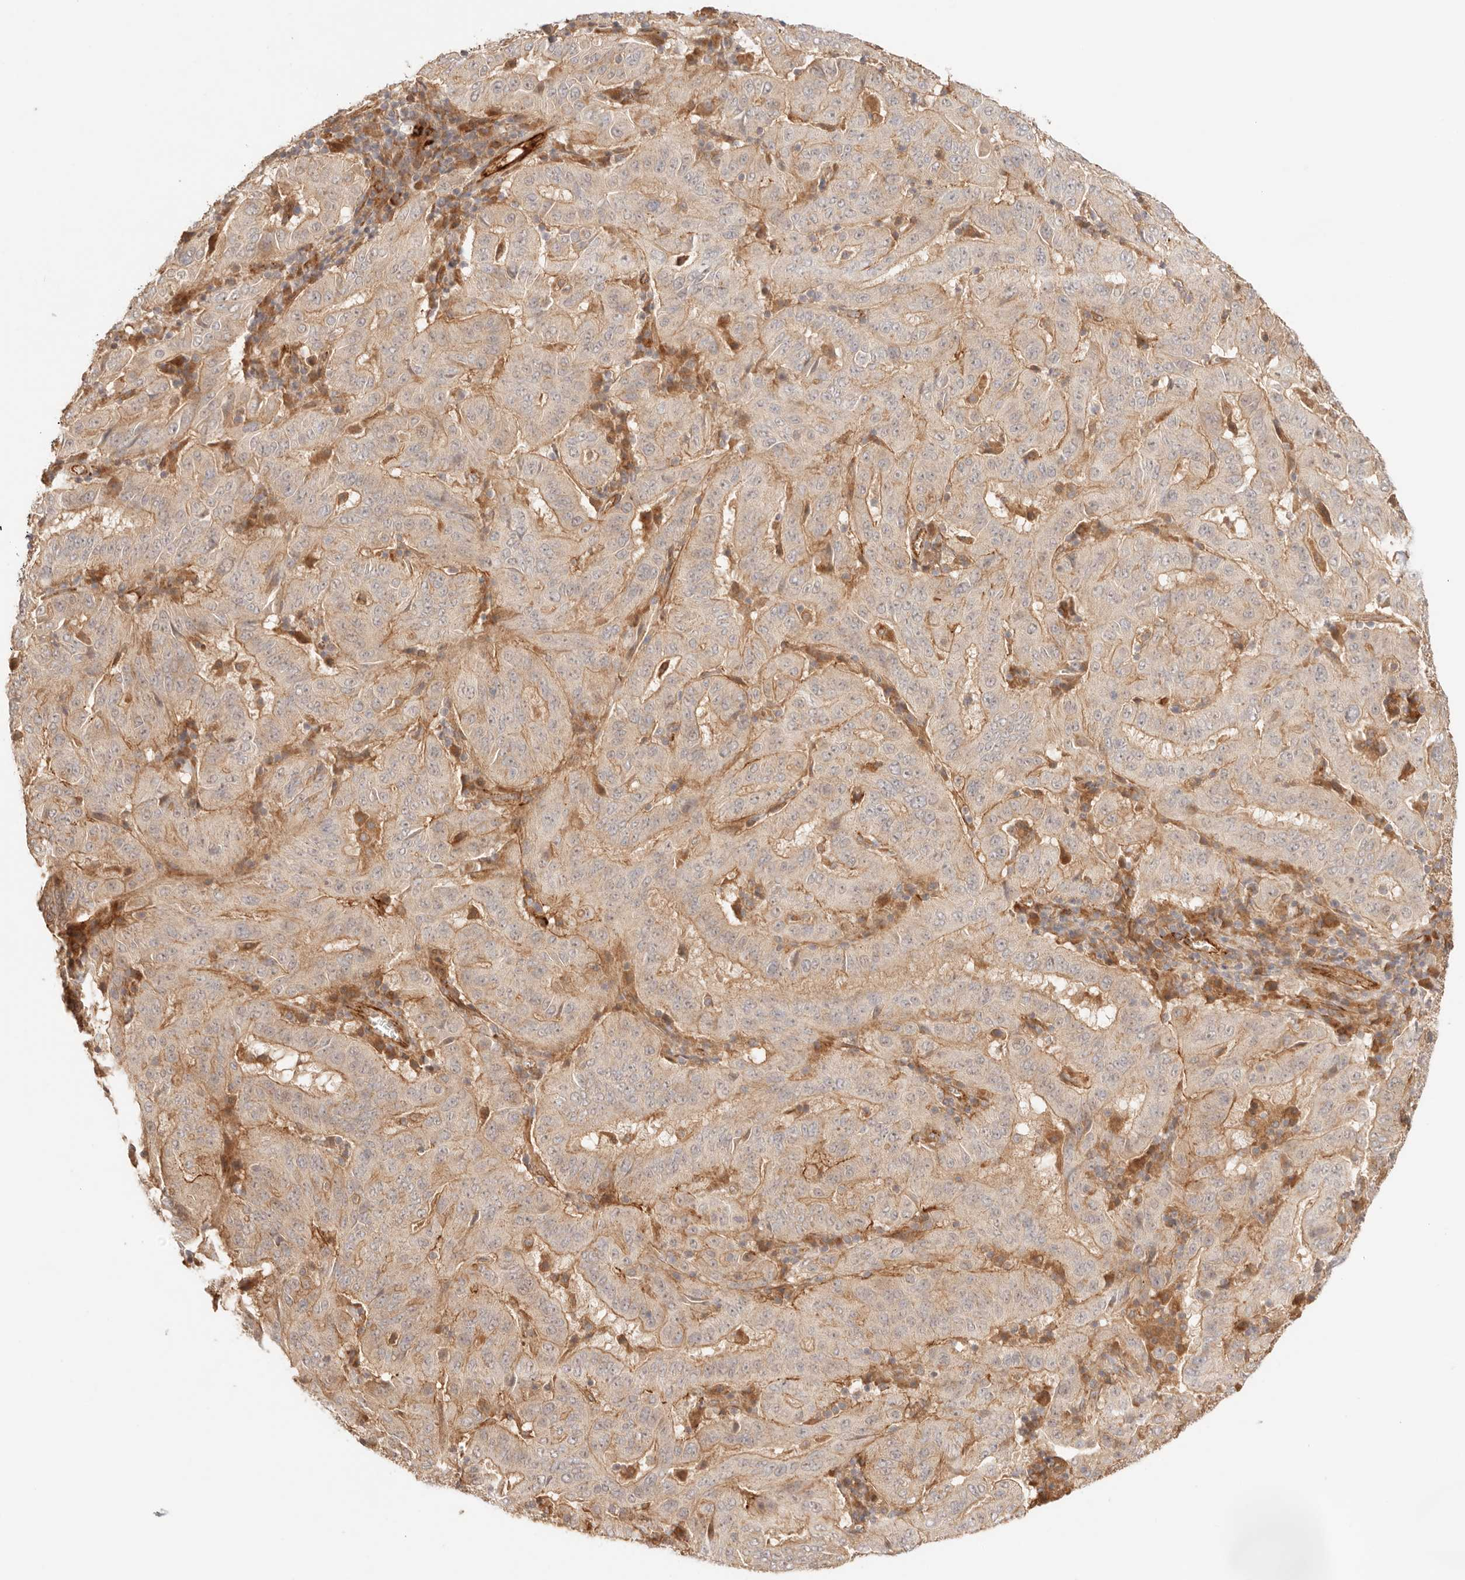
{"staining": {"intensity": "moderate", "quantity": ">75%", "location": "cytoplasmic/membranous"}, "tissue": "pancreatic cancer", "cell_type": "Tumor cells", "image_type": "cancer", "snomed": [{"axis": "morphology", "description": "Adenocarcinoma, NOS"}, {"axis": "topography", "description": "Pancreas"}], "caption": "Pancreatic cancer stained with immunohistochemistry (IHC) reveals moderate cytoplasmic/membranous staining in about >75% of tumor cells.", "gene": "IL1R2", "patient": {"sex": "male", "age": 63}}